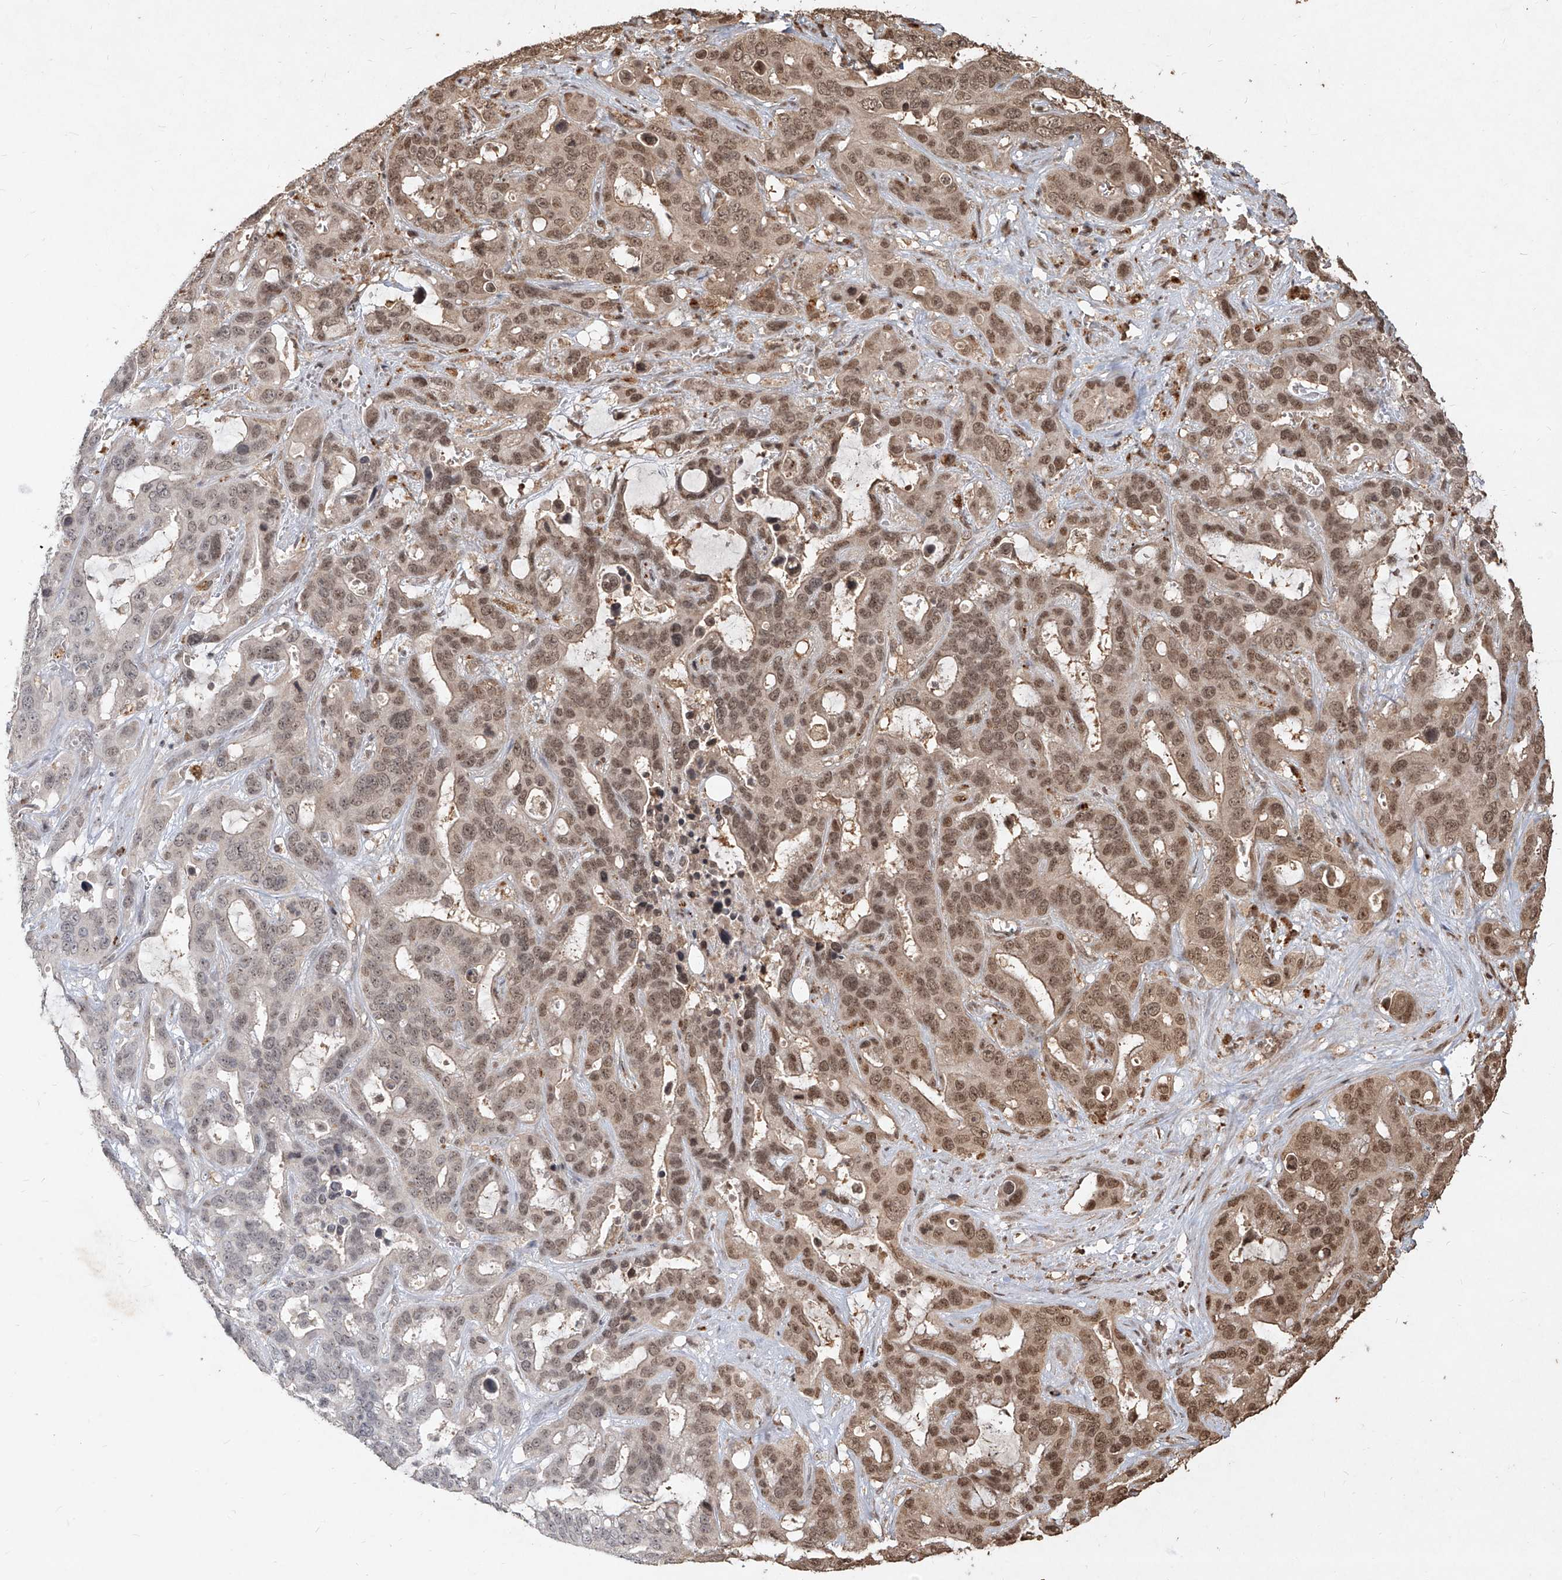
{"staining": {"intensity": "moderate", "quantity": ">75%", "location": "nuclear"}, "tissue": "liver cancer", "cell_type": "Tumor cells", "image_type": "cancer", "snomed": [{"axis": "morphology", "description": "Cholangiocarcinoma"}, {"axis": "topography", "description": "Liver"}], "caption": "Immunohistochemistry histopathology image of neoplastic tissue: liver cancer stained using IHC displays medium levels of moderate protein expression localized specifically in the nuclear of tumor cells, appearing as a nuclear brown color.", "gene": "UBE2K", "patient": {"sex": "female", "age": 65}}